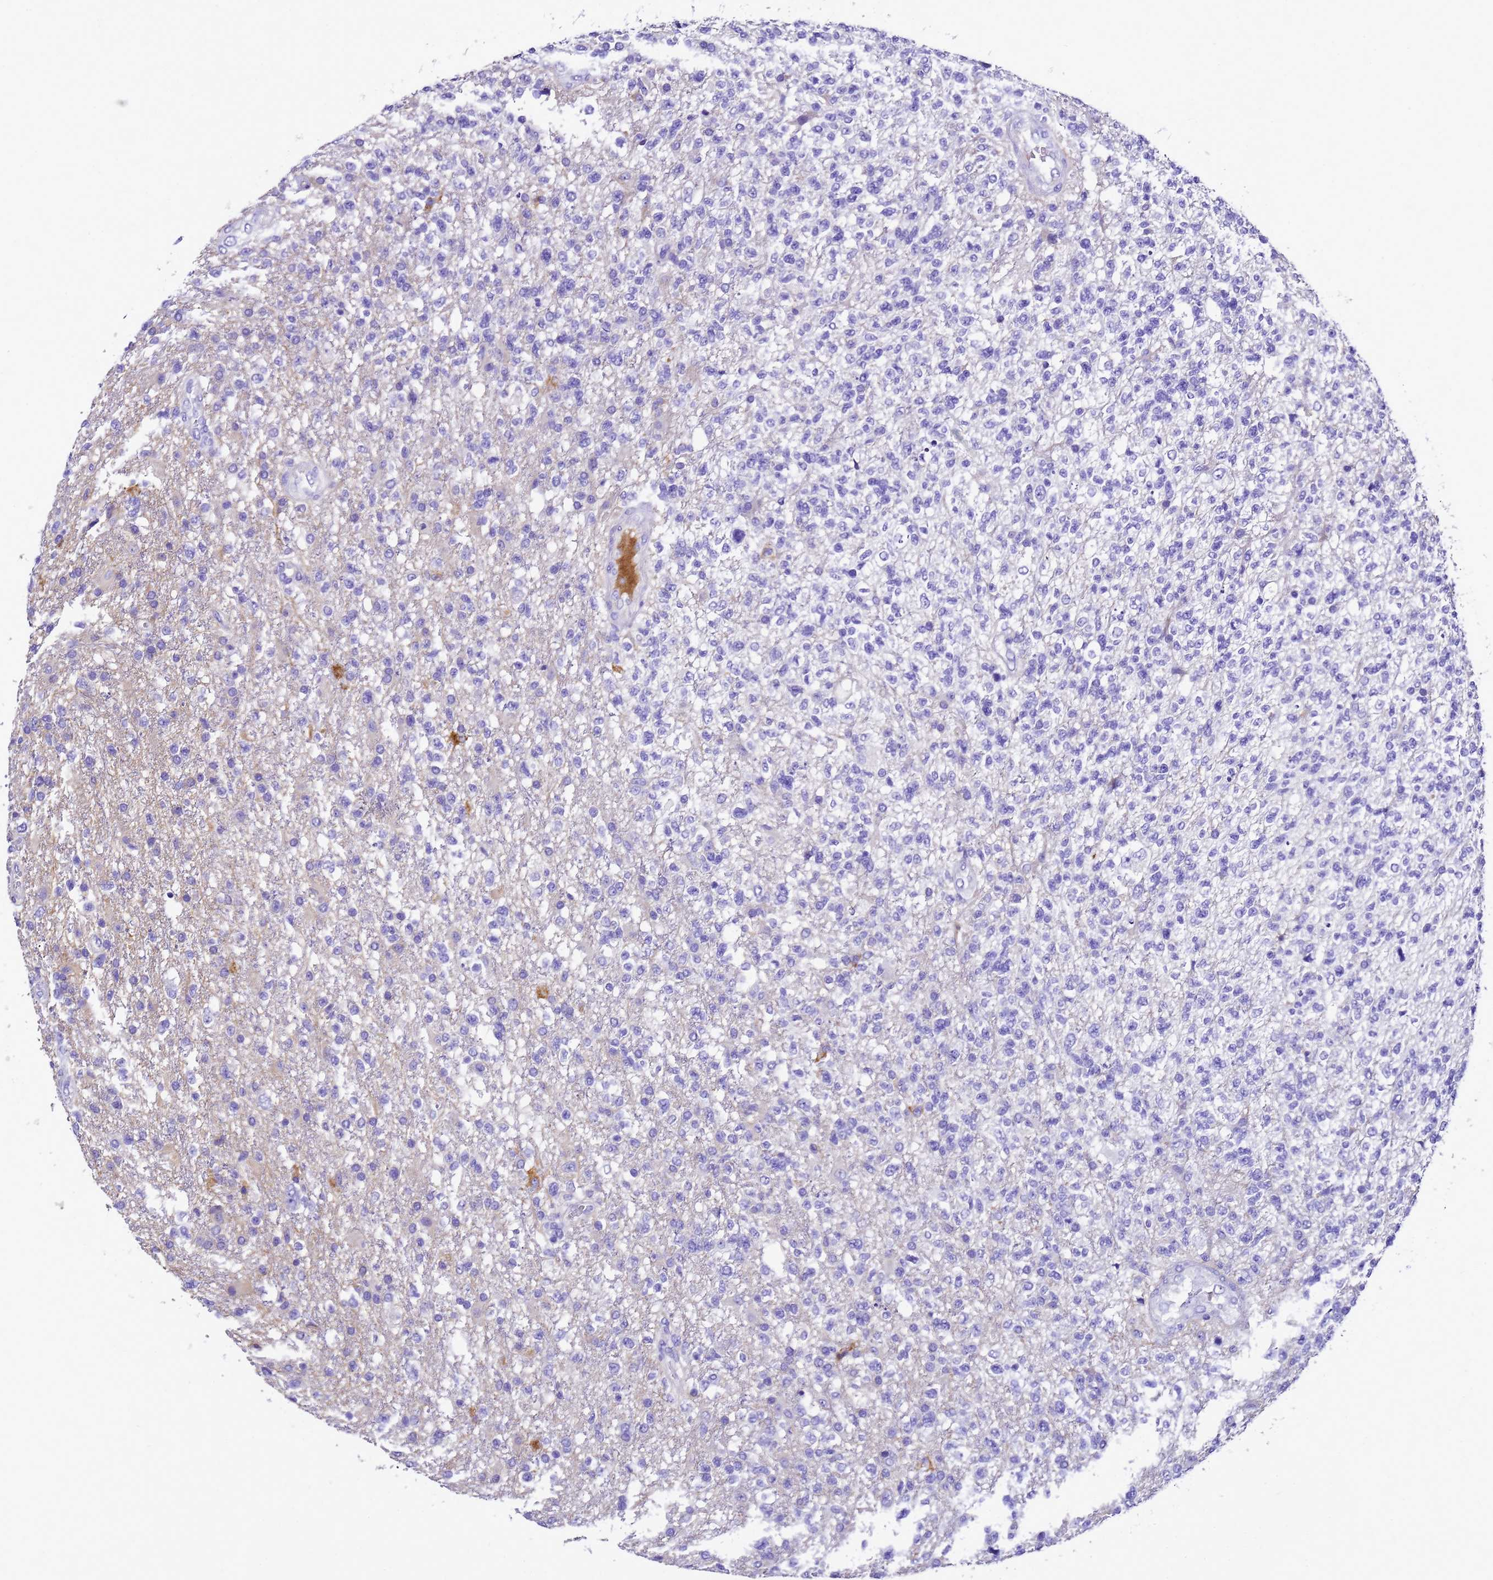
{"staining": {"intensity": "negative", "quantity": "none", "location": "none"}, "tissue": "glioma", "cell_type": "Tumor cells", "image_type": "cancer", "snomed": [{"axis": "morphology", "description": "Glioma, malignant, High grade"}, {"axis": "topography", "description": "Brain"}], "caption": "Immunohistochemistry (IHC) of glioma shows no expression in tumor cells.", "gene": "UGT2A1", "patient": {"sex": "male", "age": 56}}